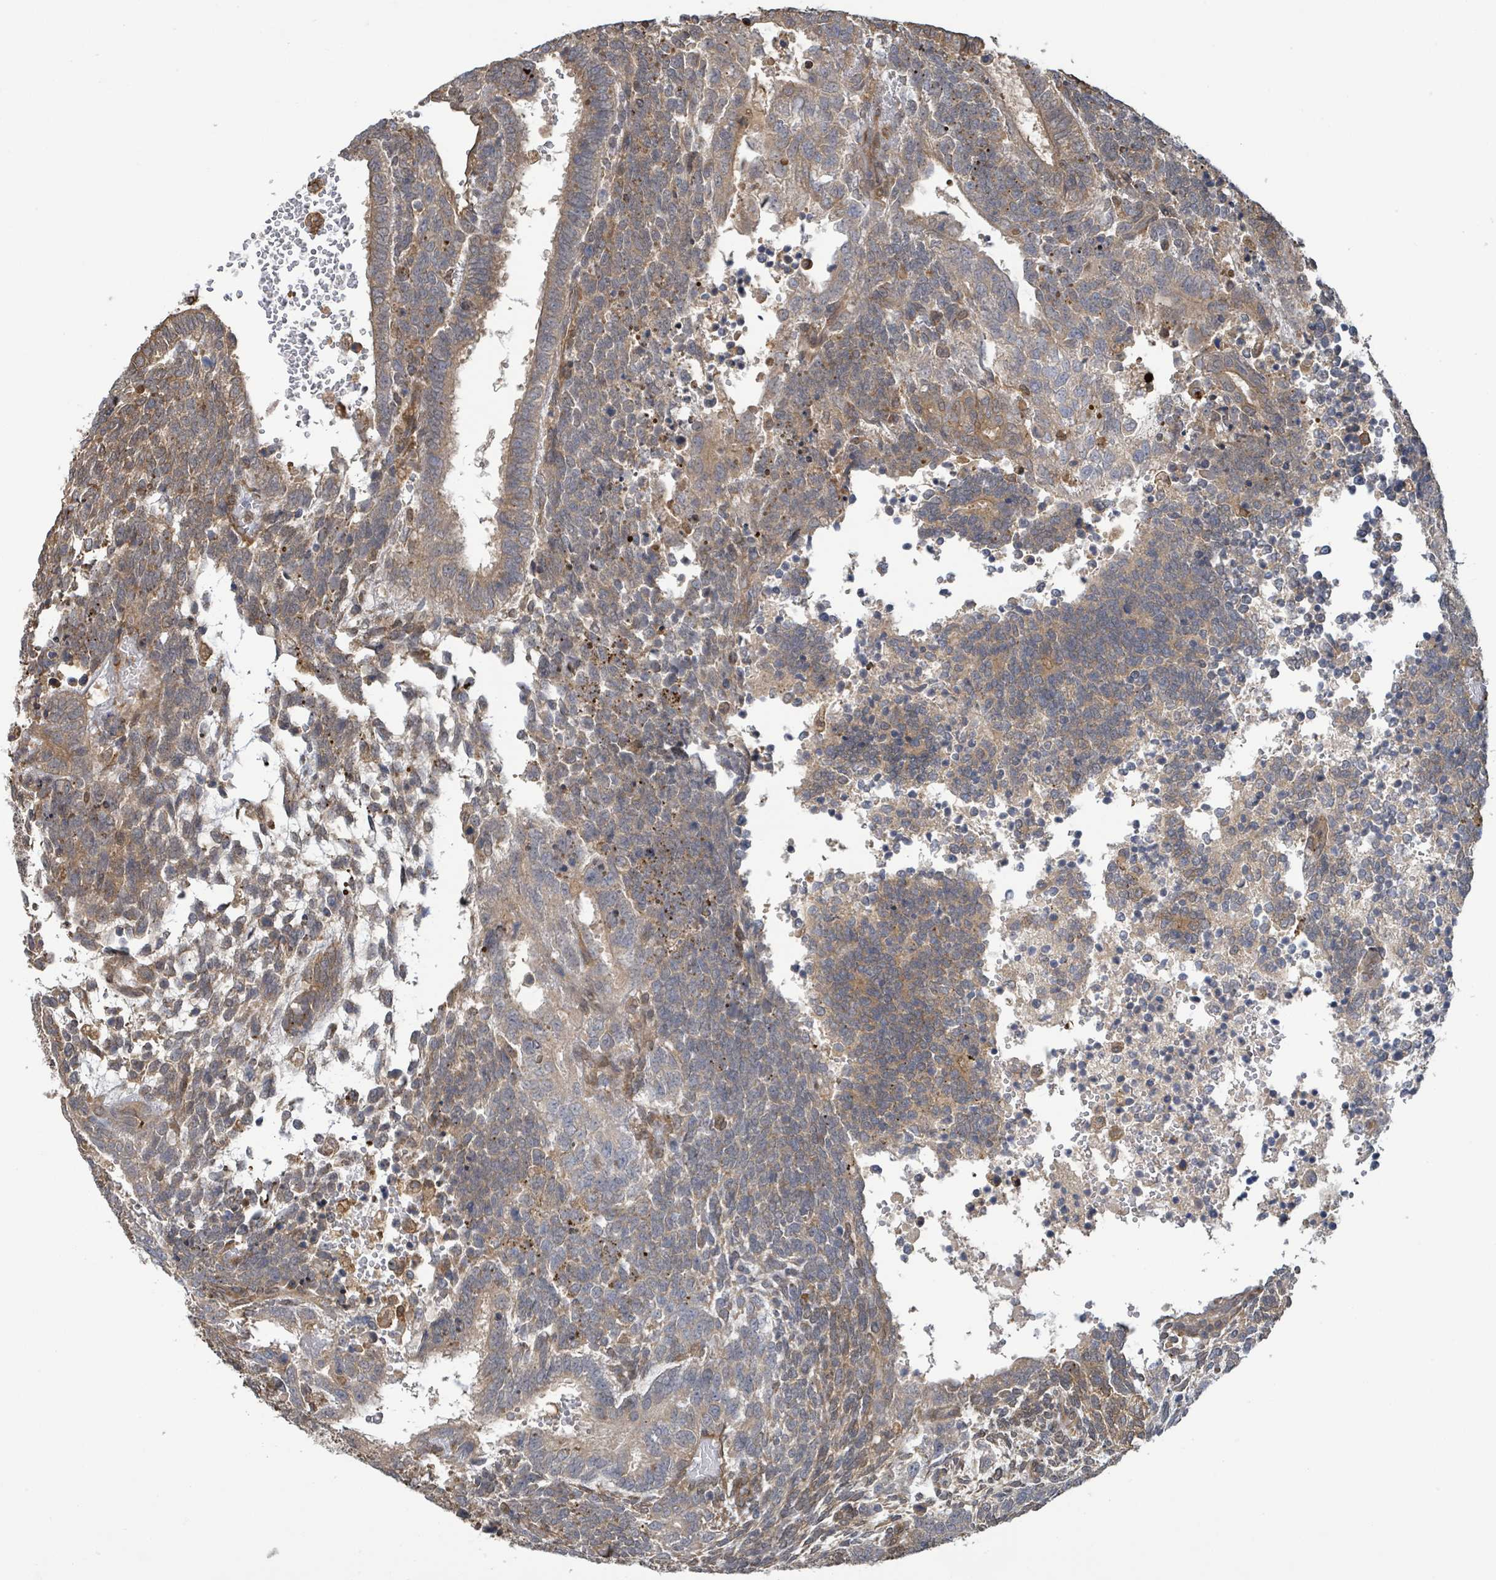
{"staining": {"intensity": "weak", "quantity": "25%-75%", "location": "cytoplasmic/membranous"}, "tissue": "testis cancer", "cell_type": "Tumor cells", "image_type": "cancer", "snomed": [{"axis": "morphology", "description": "Carcinoma, Embryonal, NOS"}, {"axis": "topography", "description": "Testis"}], "caption": "Weak cytoplasmic/membranous expression is identified in about 25%-75% of tumor cells in testis embryonal carcinoma.", "gene": "ARPIN", "patient": {"sex": "male", "age": 23}}